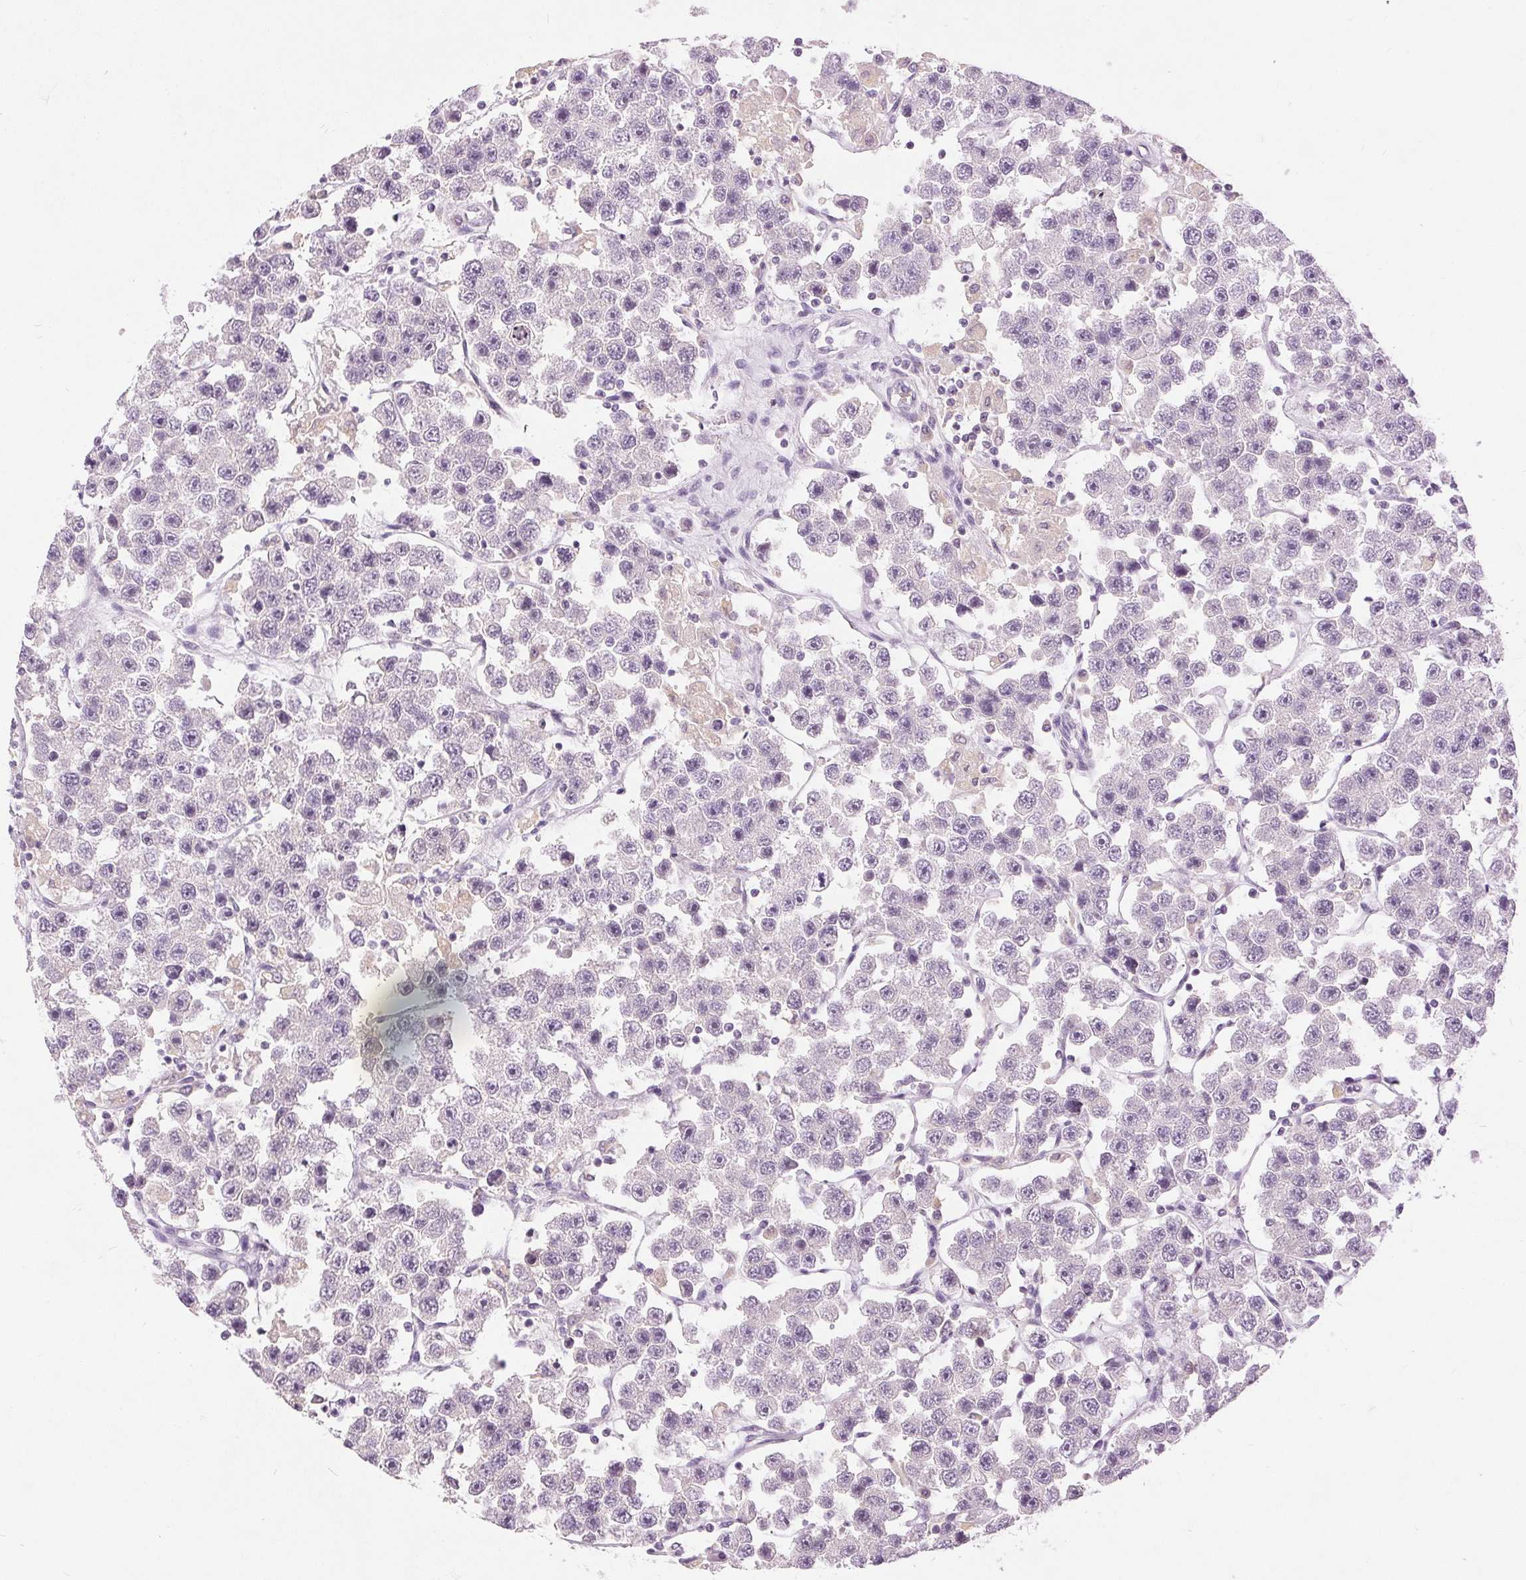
{"staining": {"intensity": "negative", "quantity": "none", "location": "none"}, "tissue": "testis cancer", "cell_type": "Tumor cells", "image_type": "cancer", "snomed": [{"axis": "morphology", "description": "Seminoma, NOS"}, {"axis": "topography", "description": "Testis"}], "caption": "This is a micrograph of immunohistochemistry (IHC) staining of seminoma (testis), which shows no expression in tumor cells. The staining is performed using DAB brown chromogen with nuclei counter-stained in using hematoxylin.", "gene": "DSG3", "patient": {"sex": "male", "age": 45}}